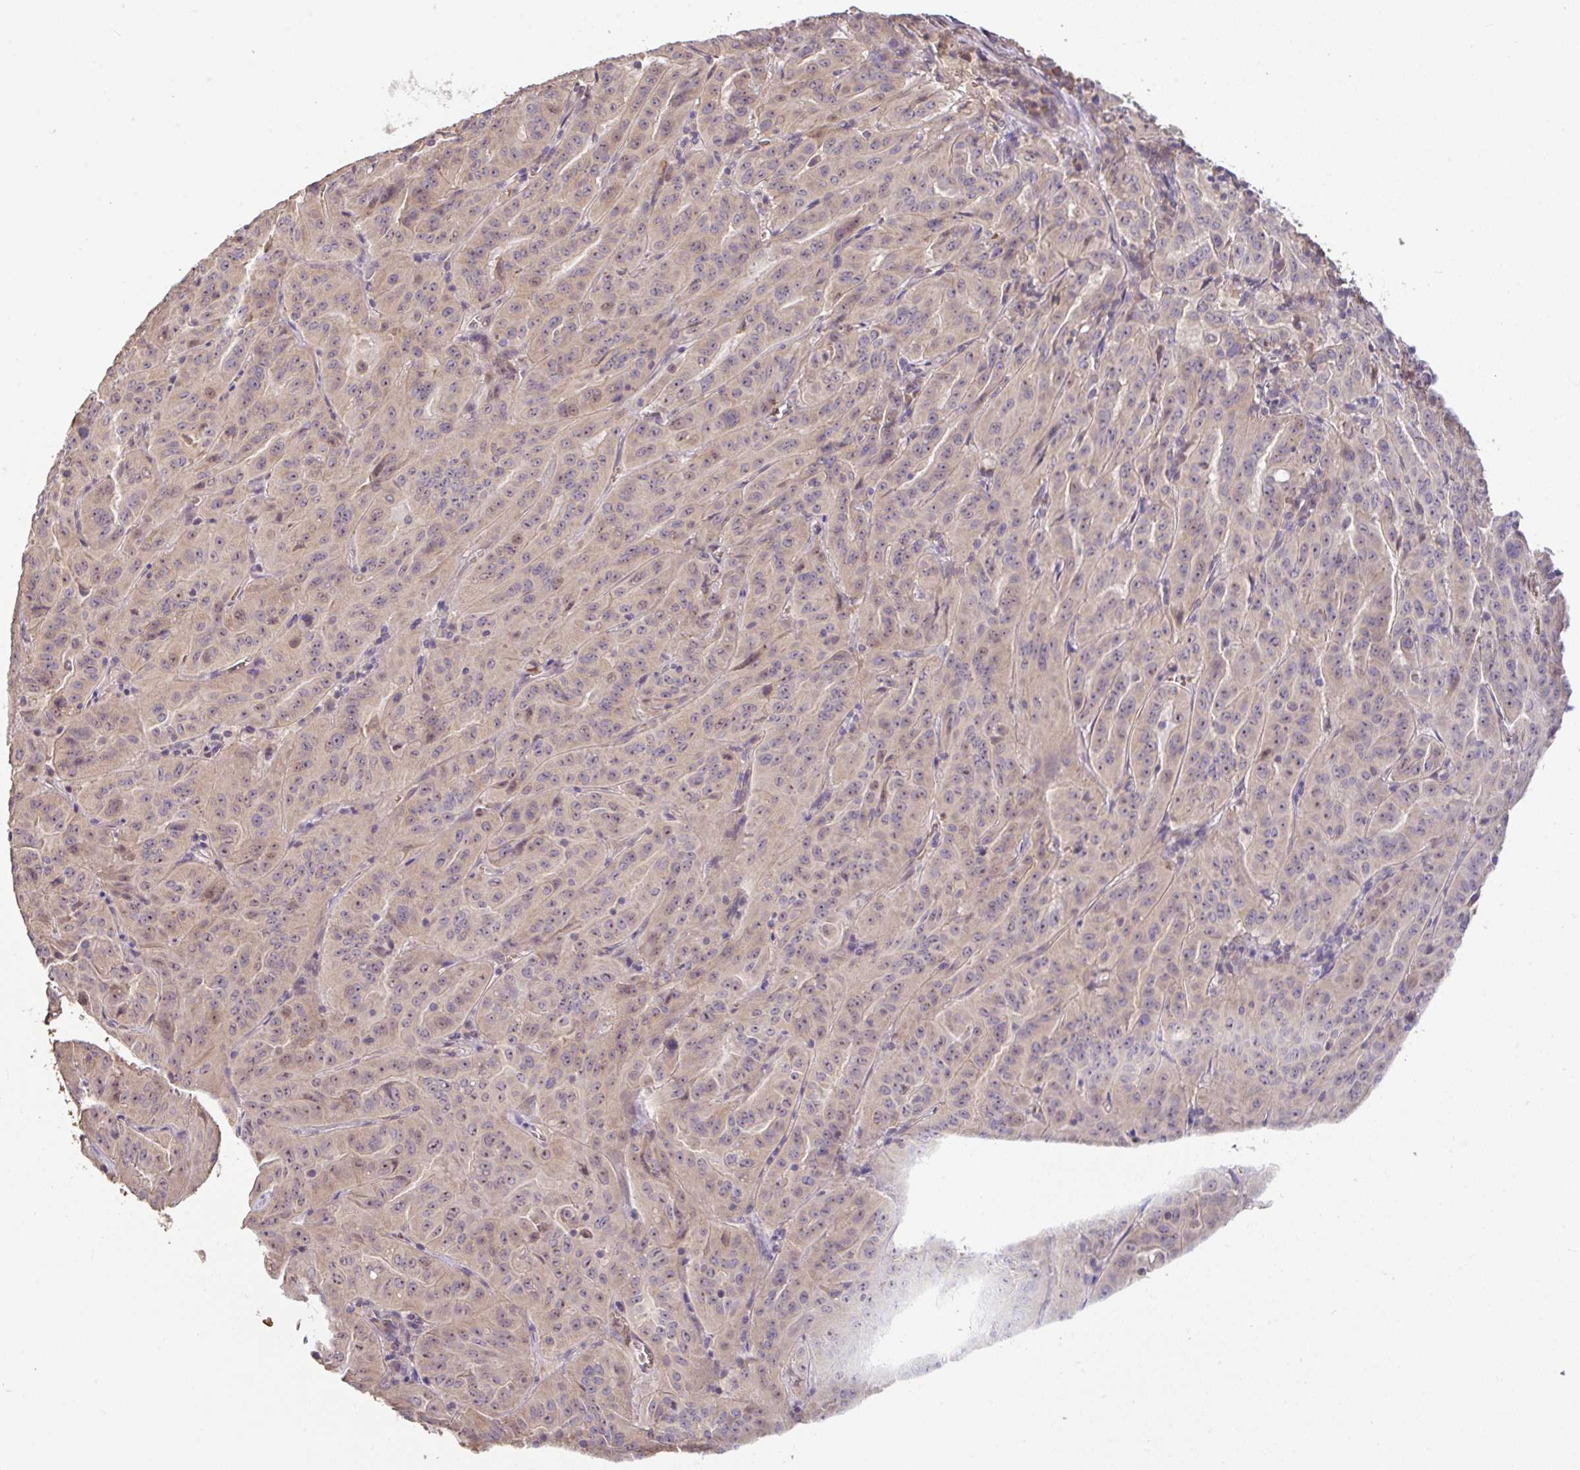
{"staining": {"intensity": "weak", "quantity": "25%-75%", "location": "cytoplasmic/membranous,nuclear"}, "tissue": "pancreatic cancer", "cell_type": "Tumor cells", "image_type": "cancer", "snomed": [{"axis": "morphology", "description": "Adenocarcinoma, NOS"}, {"axis": "topography", "description": "Pancreas"}], "caption": "Approximately 25%-75% of tumor cells in pancreatic cancer (adenocarcinoma) exhibit weak cytoplasmic/membranous and nuclear protein staining as visualized by brown immunohistochemical staining.", "gene": "C1QTNF9B", "patient": {"sex": "male", "age": 63}}